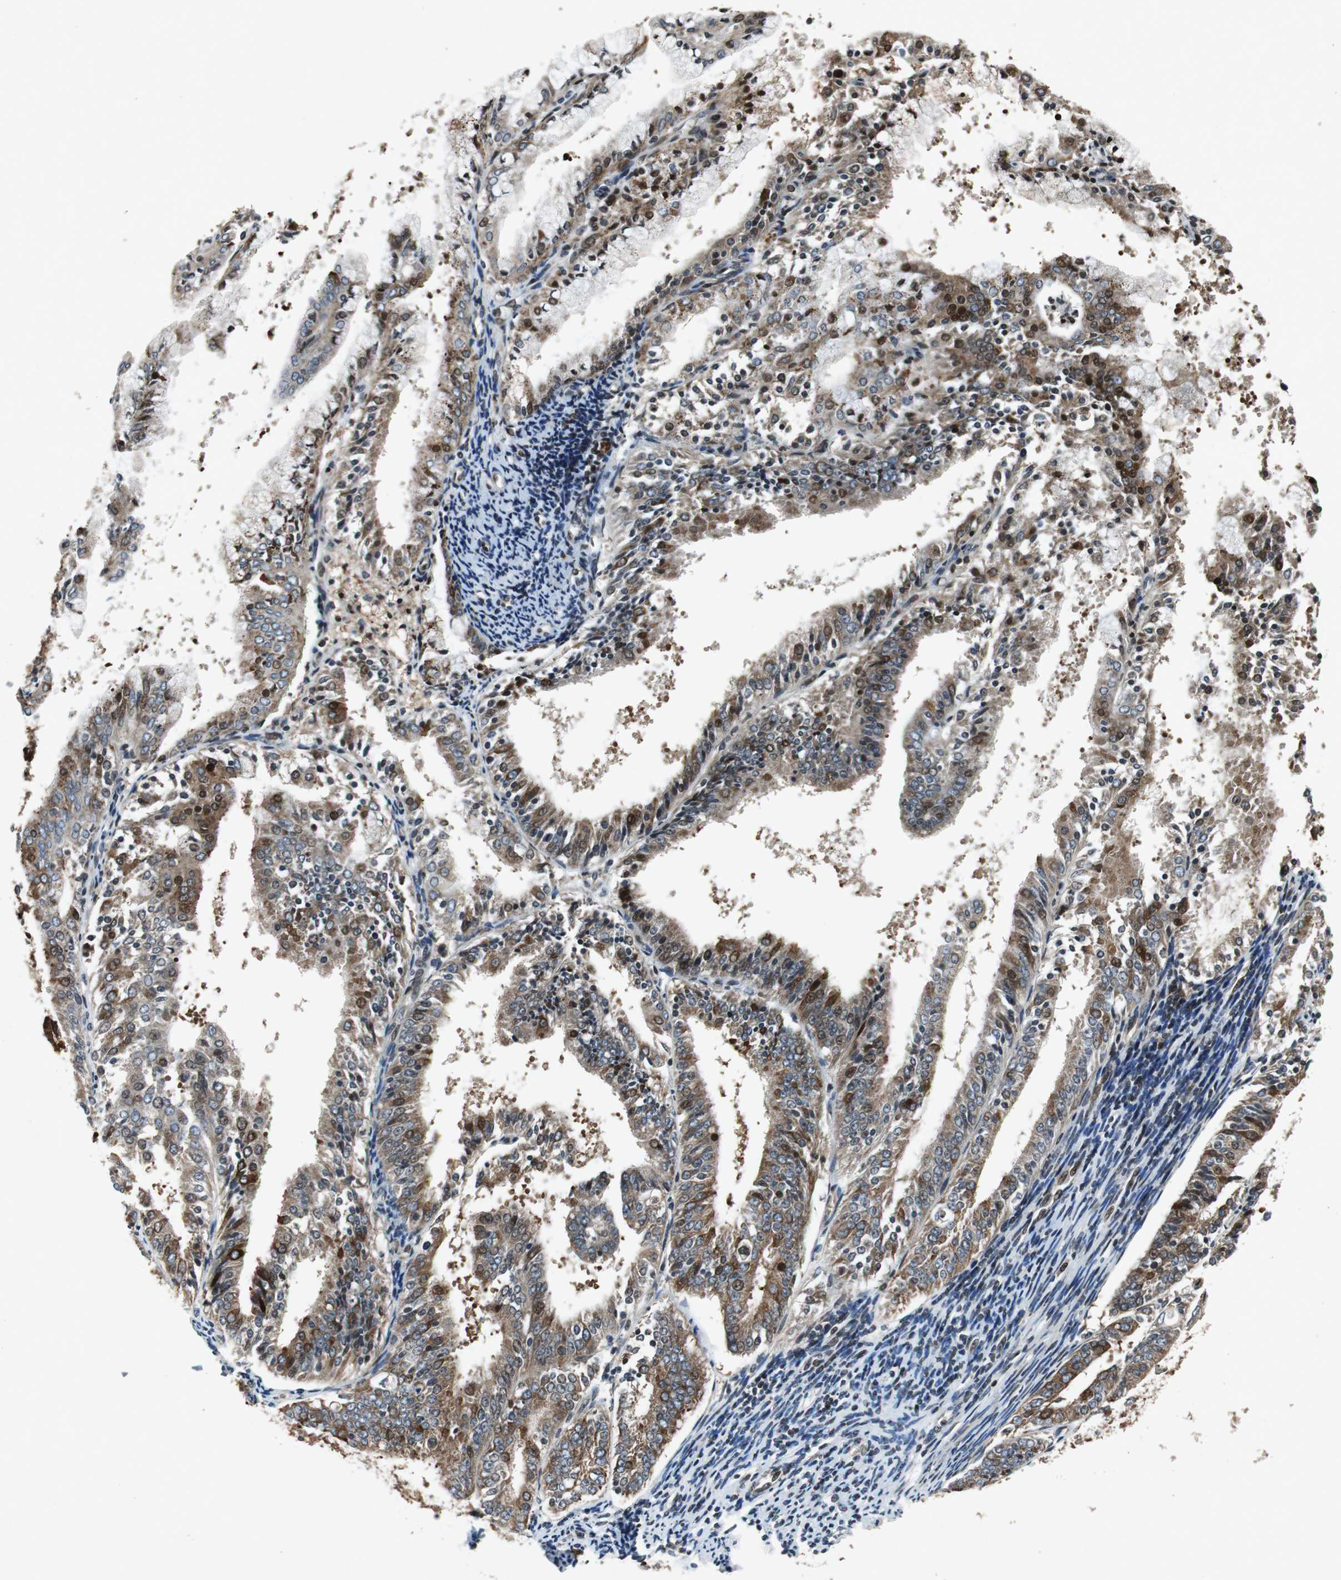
{"staining": {"intensity": "moderate", "quantity": ">75%", "location": "cytoplasmic/membranous"}, "tissue": "endometrial cancer", "cell_type": "Tumor cells", "image_type": "cancer", "snomed": [{"axis": "morphology", "description": "Adenocarcinoma, NOS"}, {"axis": "topography", "description": "Endometrium"}], "caption": "High-power microscopy captured an immunohistochemistry (IHC) image of endometrial cancer, revealing moderate cytoplasmic/membranous positivity in approximately >75% of tumor cells.", "gene": "TUBA4A", "patient": {"sex": "female", "age": 63}}